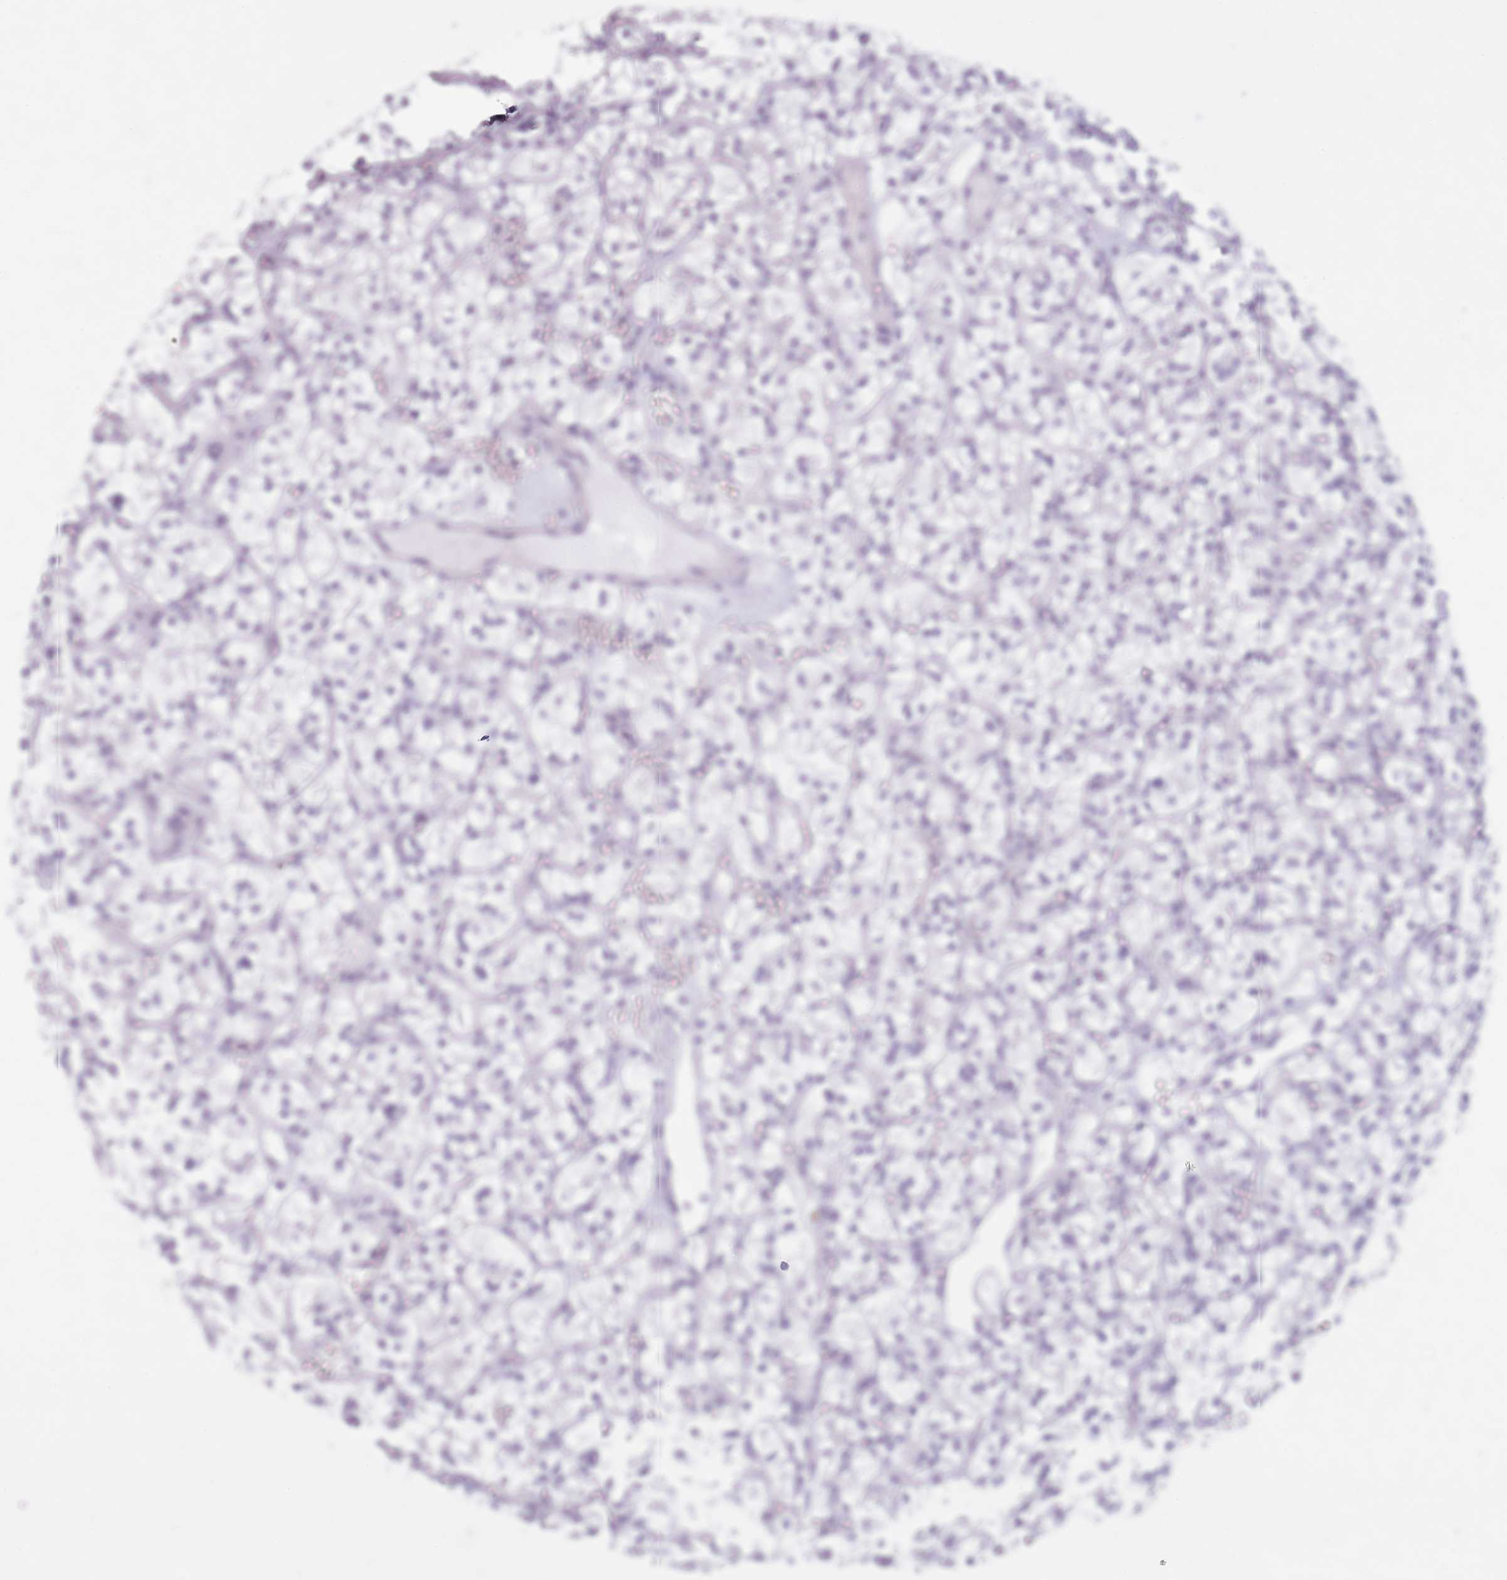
{"staining": {"intensity": "negative", "quantity": "none", "location": "none"}, "tissue": "renal cancer", "cell_type": "Tumor cells", "image_type": "cancer", "snomed": [{"axis": "morphology", "description": "Adenocarcinoma, NOS"}, {"axis": "topography", "description": "Kidney"}], "caption": "An immunohistochemistry (IHC) histopathology image of renal adenocarcinoma is shown. There is no staining in tumor cells of renal adenocarcinoma.", "gene": "GOLGA6D", "patient": {"sex": "female", "age": 64}}